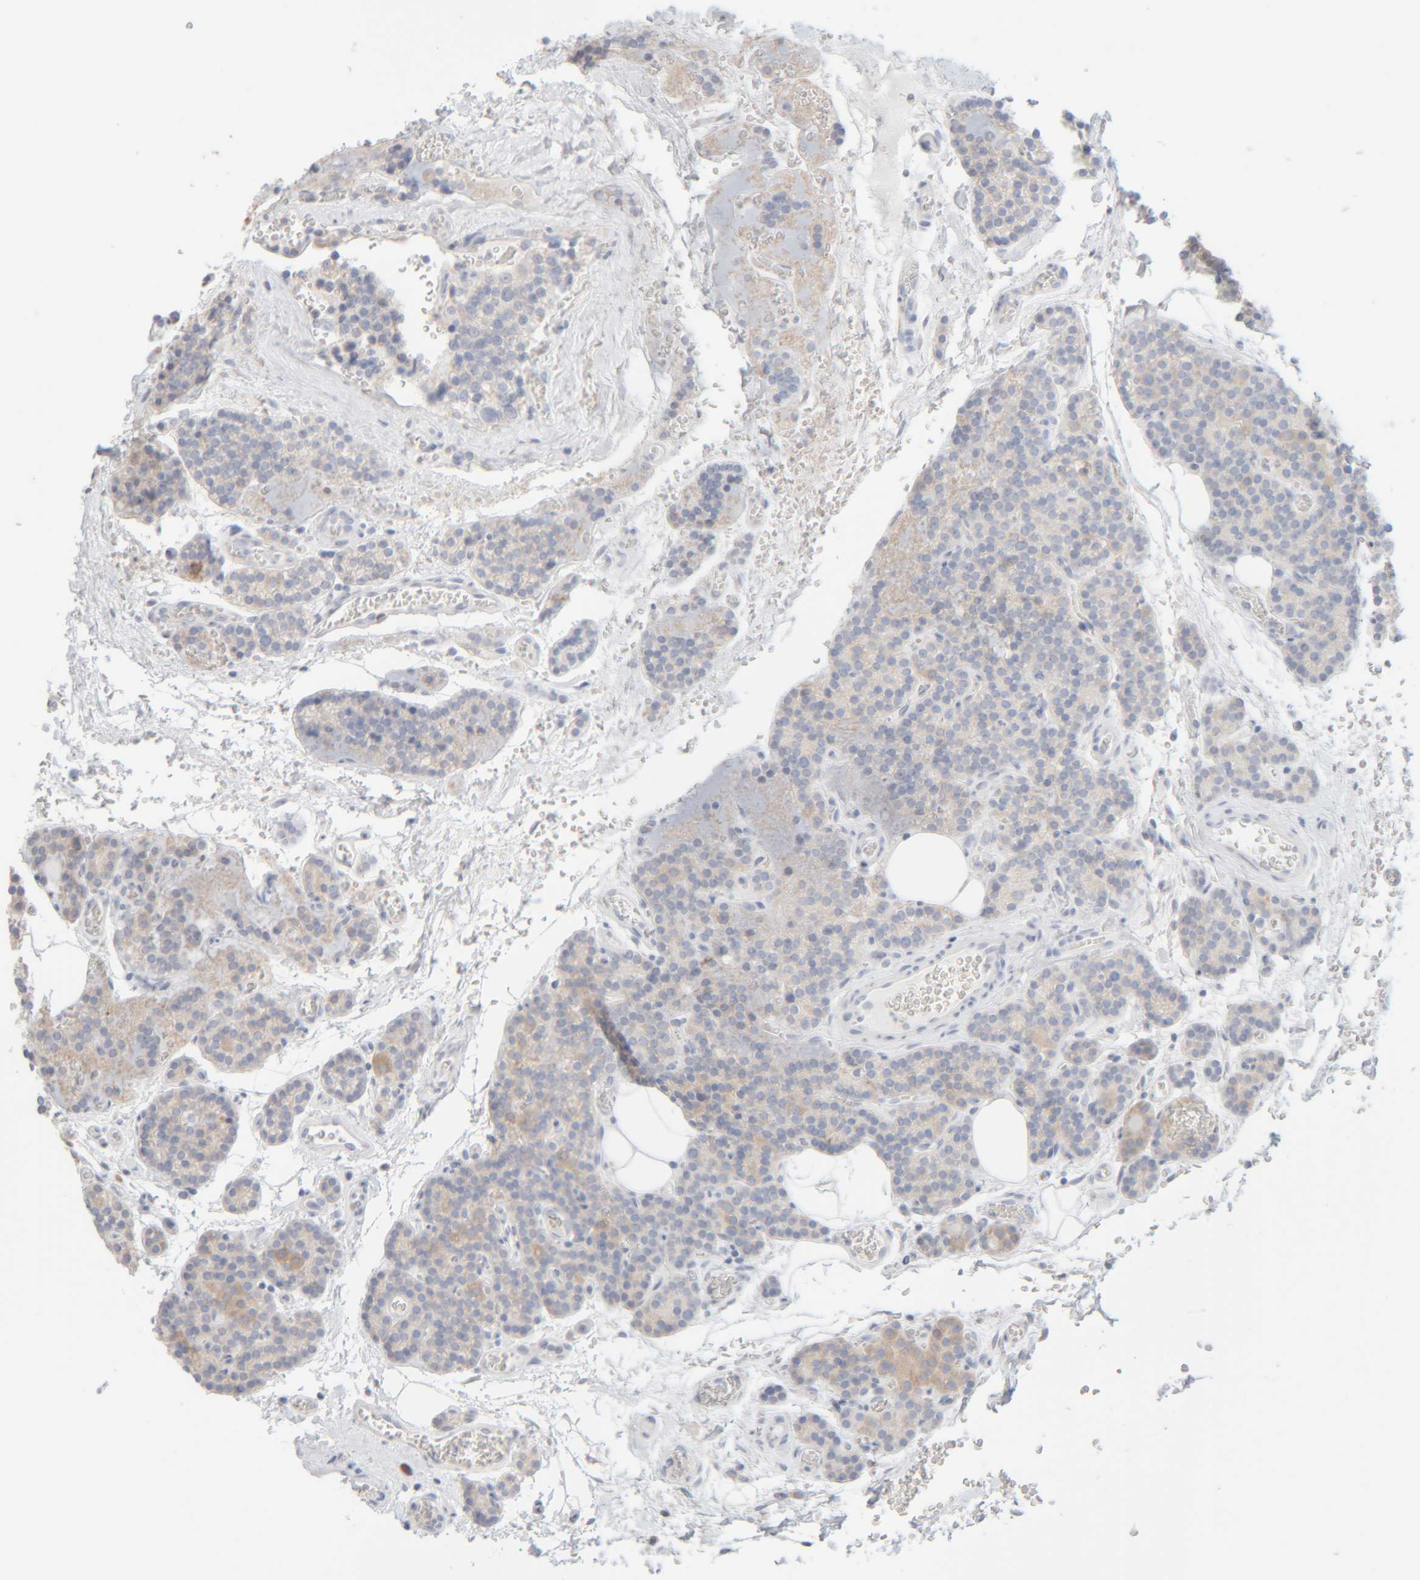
{"staining": {"intensity": "weak", "quantity": "<25%", "location": "cytoplasmic/membranous"}, "tissue": "parathyroid gland", "cell_type": "Glandular cells", "image_type": "normal", "snomed": [{"axis": "morphology", "description": "Normal tissue, NOS"}, {"axis": "topography", "description": "Parathyroid gland"}], "caption": "An immunohistochemistry micrograph of unremarkable parathyroid gland is shown. There is no staining in glandular cells of parathyroid gland.", "gene": "RIDA", "patient": {"sex": "female", "age": 64}}